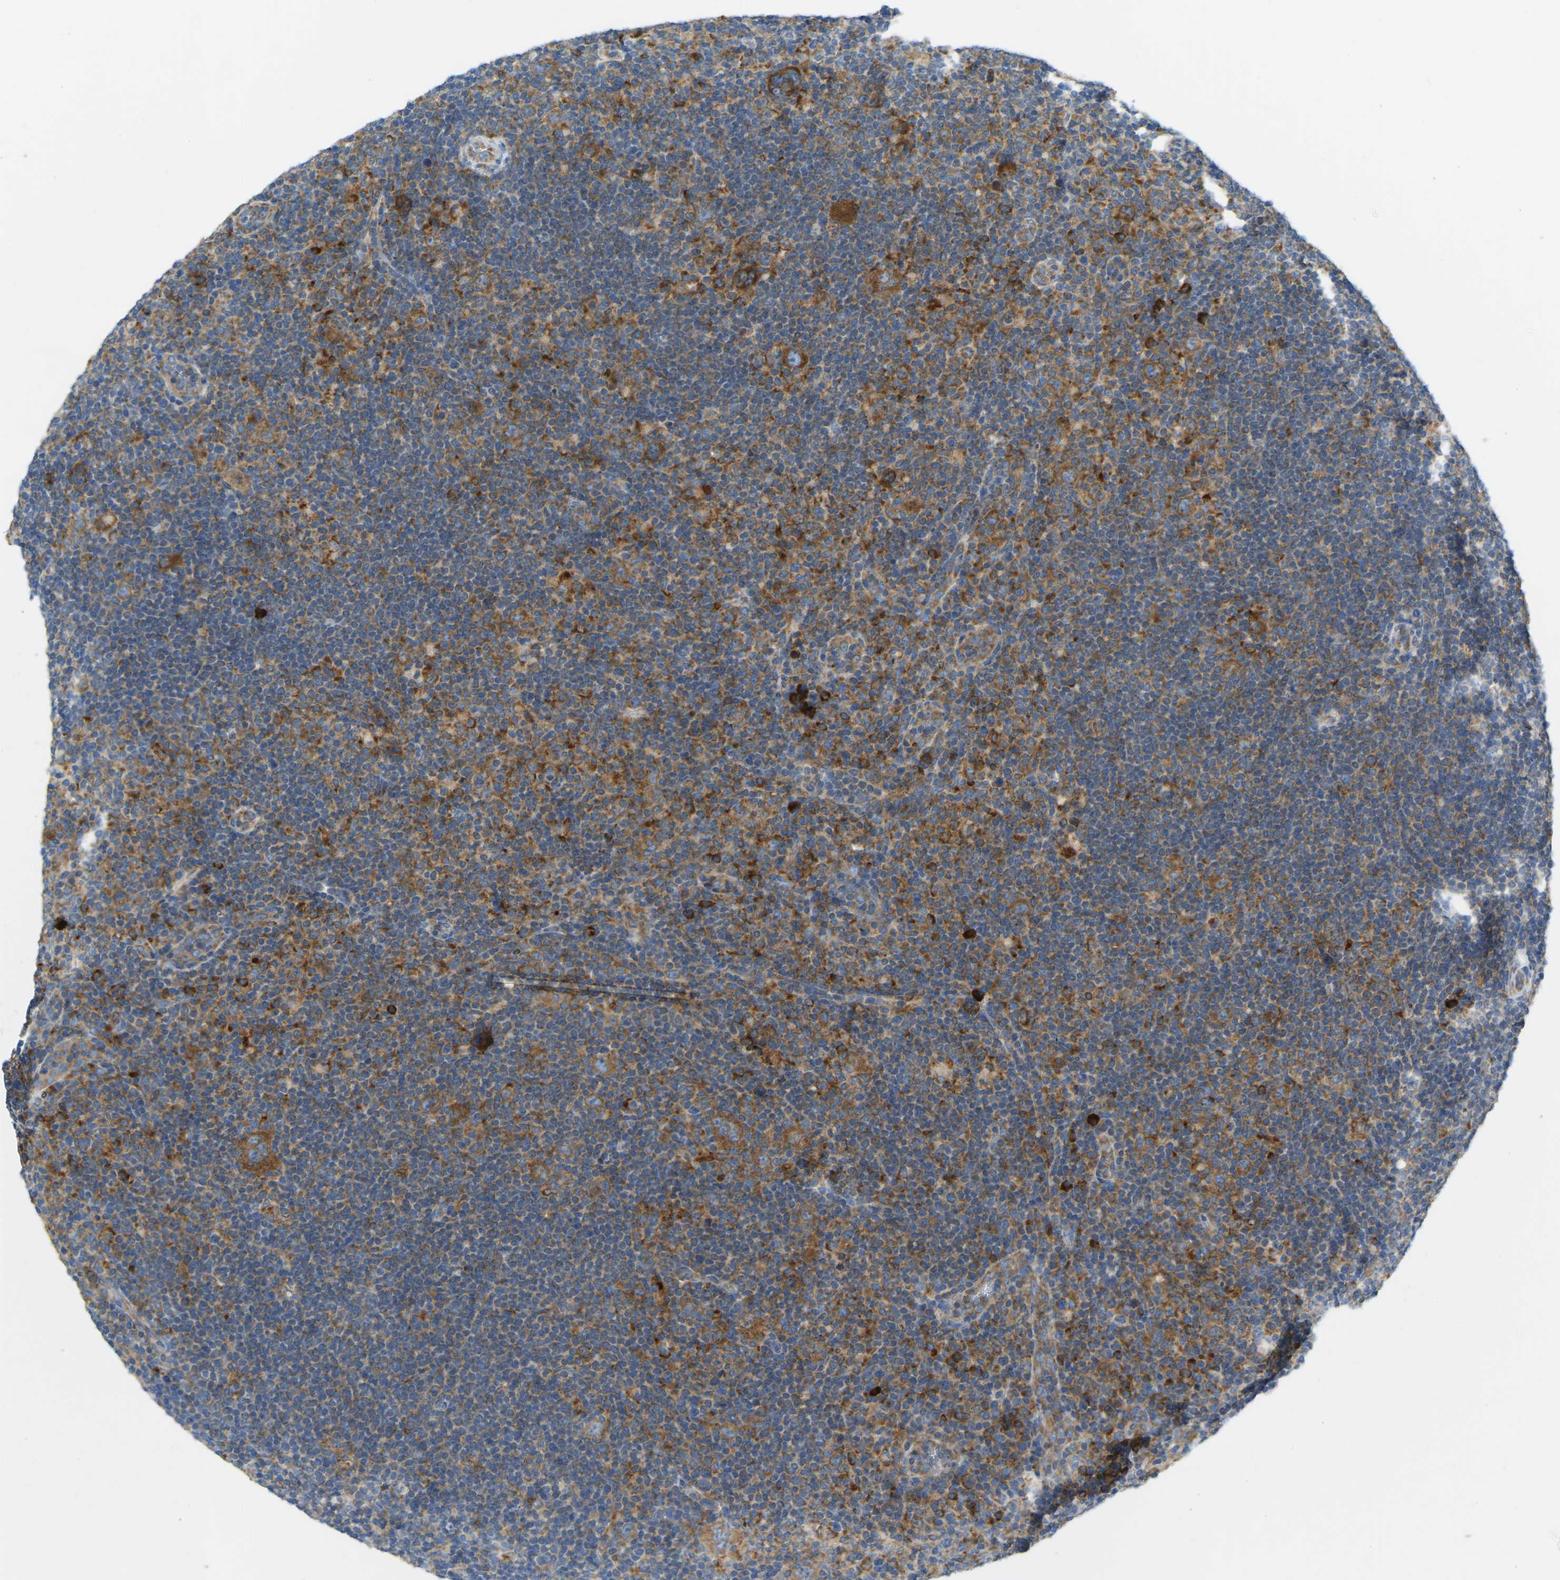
{"staining": {"intensity": "moderate", "quantity": ">75%", "location": "cytoplasmic/membranous"}, "tissue": "lymphoma", "cell_type": "Tumor cells", "image_type": "cancer", "snomed": [{"axis": "morphology", "description": "Hodgkin's disease, NOS"}, {"axis": "topography", "description": "Lymph node"}], "caption": "Lymphoma stained for a protein displays moderate cytoplasmic/membranous positivity in tumor cells.", "gene": "SND1", "patient": {"sex": "female", "age": 57}}